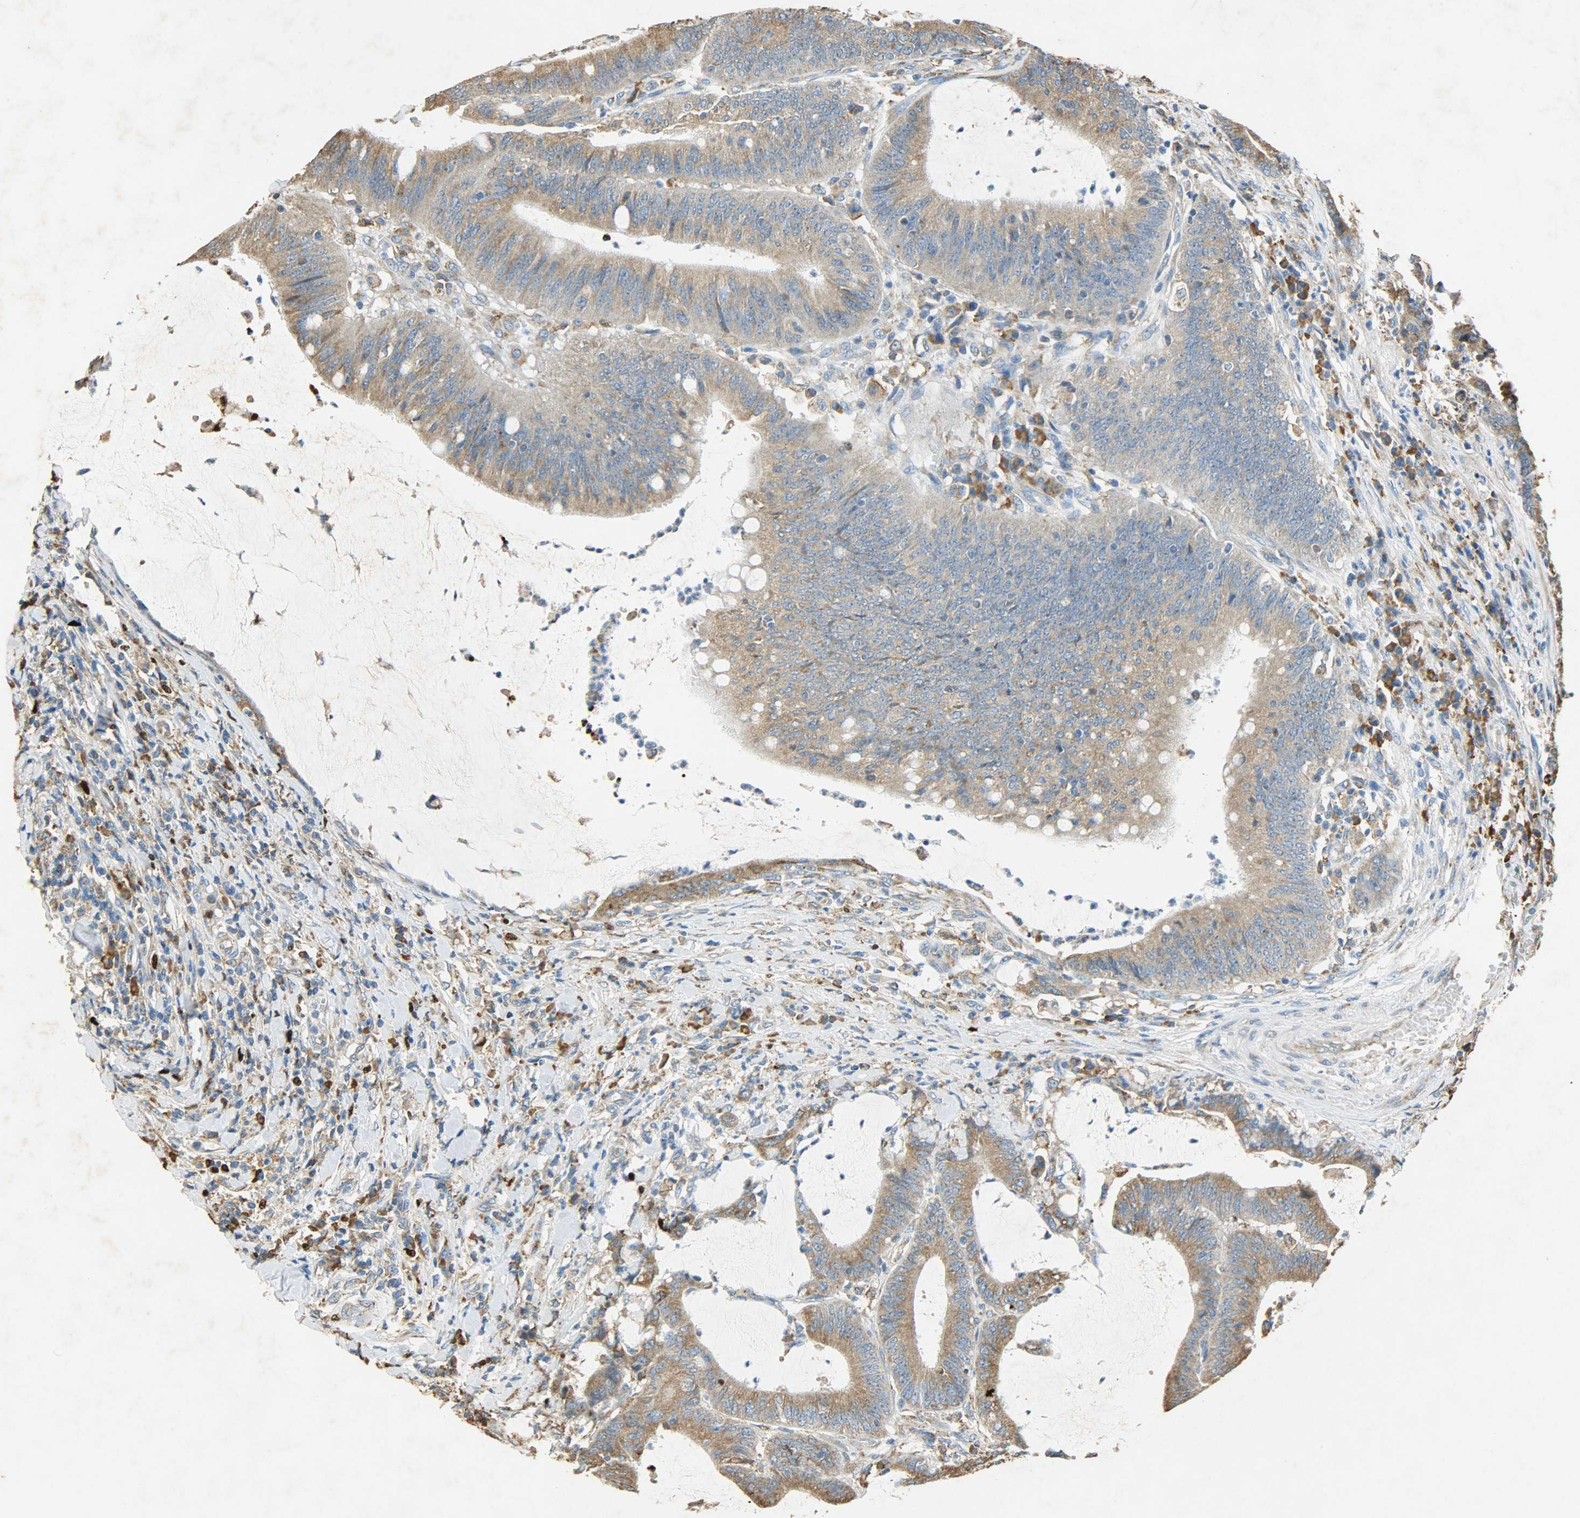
{"staining": {"intensity": "moderate", "quantity": "25%-75%", "location": "cytoplasmic/membranous"}, "tissue": "colorectal cancer", "cell_type": "Tumor cells", "image_type": "cancer", "snomed": [{"axis": "morphology", "description": "Adenocarcinoma, NOS"}, {"axis": "topography", "description": "Rectum"}], "caption": "Immunohistochemical staining of human colorectal adenocarcinoma exhibits medium levels of moderate cytoplasmic/membranous staining in approximately 25%-75% of tumor cells.", "gene": "HSPA5", "patient": {"sex": "female", "age": 66}}